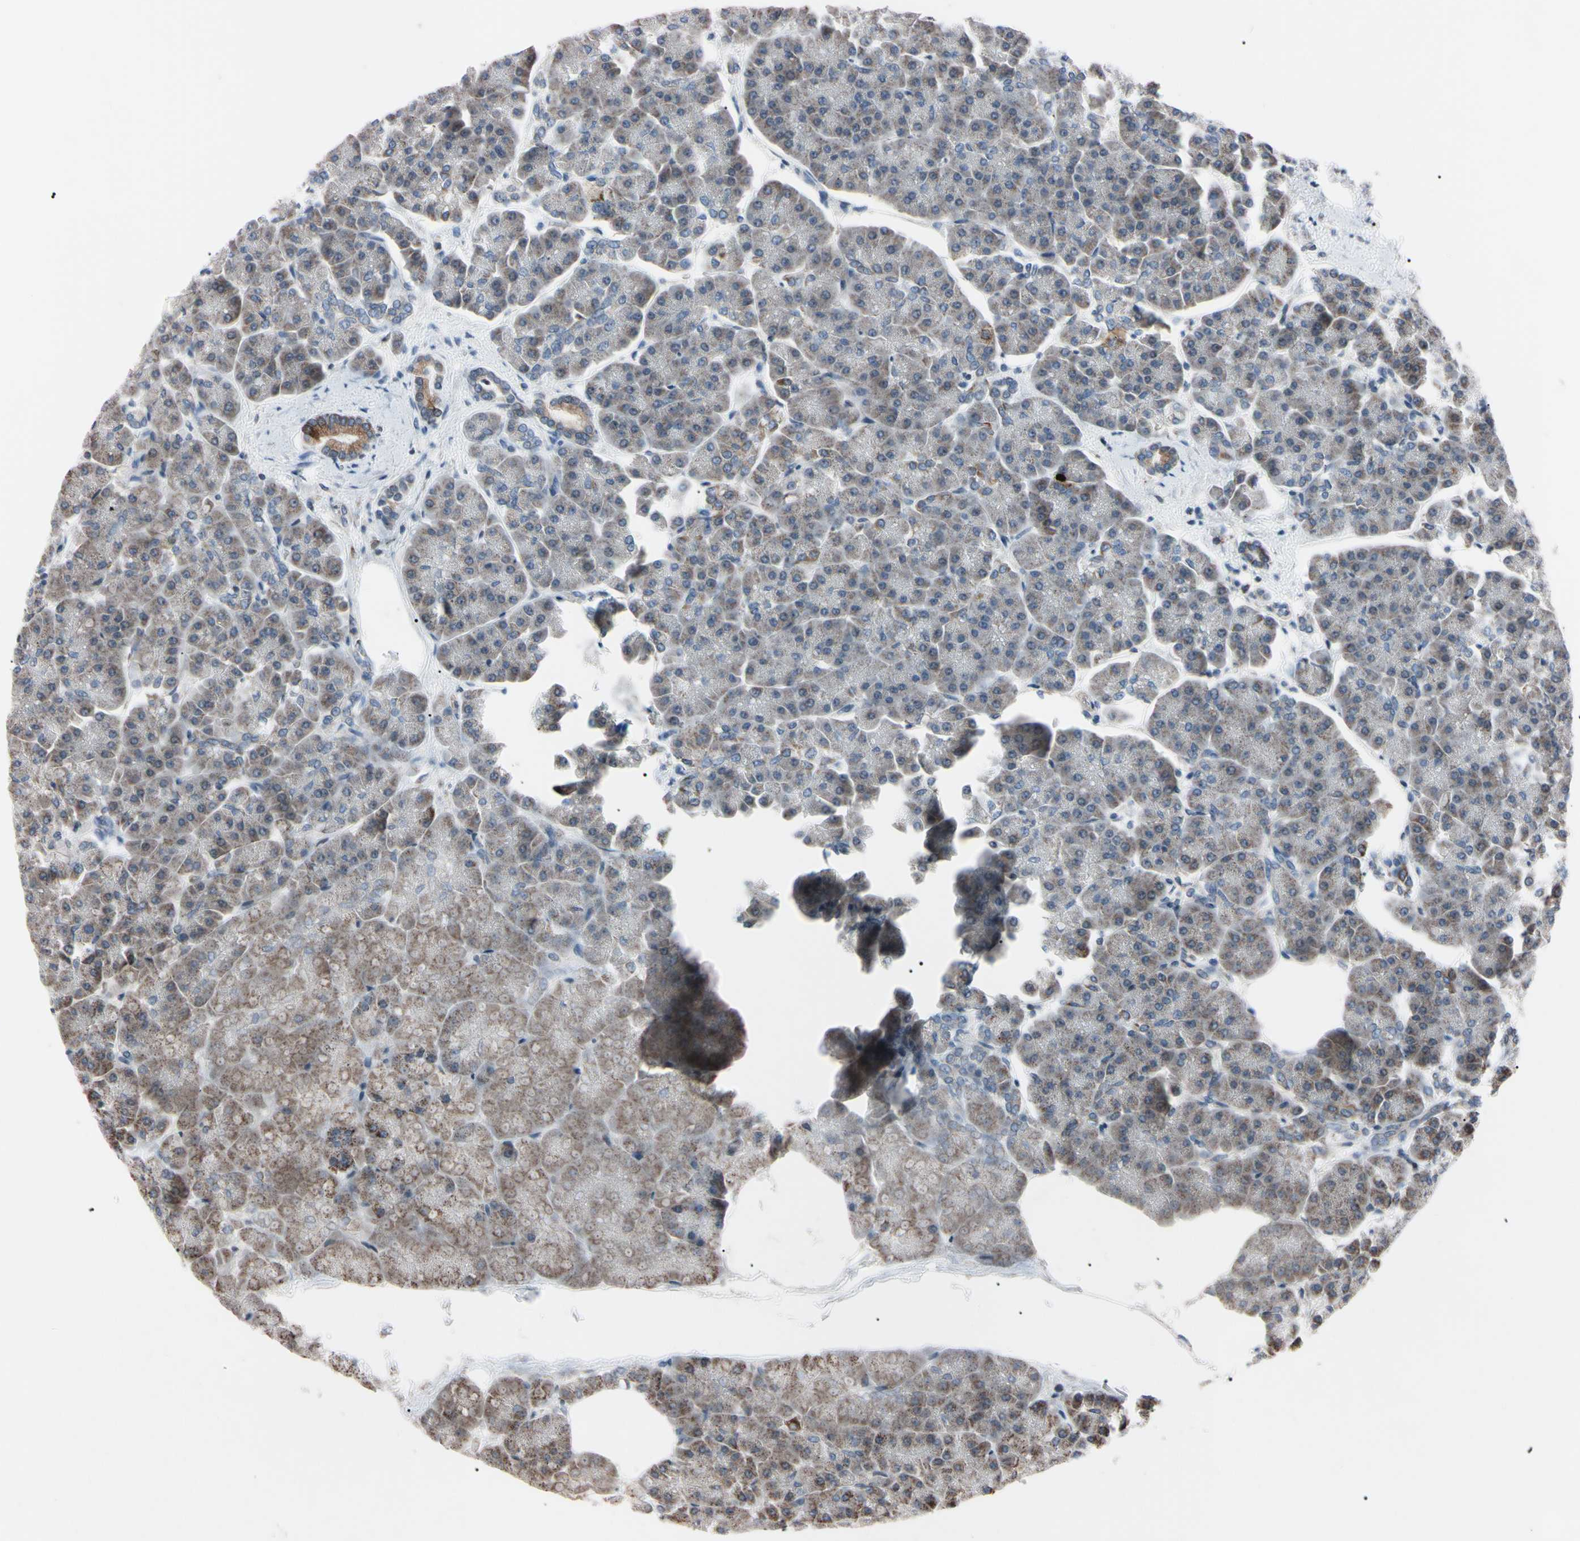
{"staining": {"intensity": "weak", "quantity": "25%-75%", "location": "cytoplasmic/membranous"}, "tissue": "pancreas", "cell_type": "Exocrine glandular cells", "image_type": "normal", "snomed": [{"axis": "morphology", "description": "Normal tissue, NOS"}, {"axis": "topography", "description": "Pancreas"}], "caption": "High-magnification brightfield microscopy of benign pancreas stained with DAB (3,3'-diaminobenzidine) (brown) and counterstained with hematoxylin (blue). exocrine glandular cells exhibit weak cytoplasmic/membranous positivity is seen in about25%-75% of cells.", "gene": "TNFRSF1A", "patient": {"sex": "female", "age": 70}}